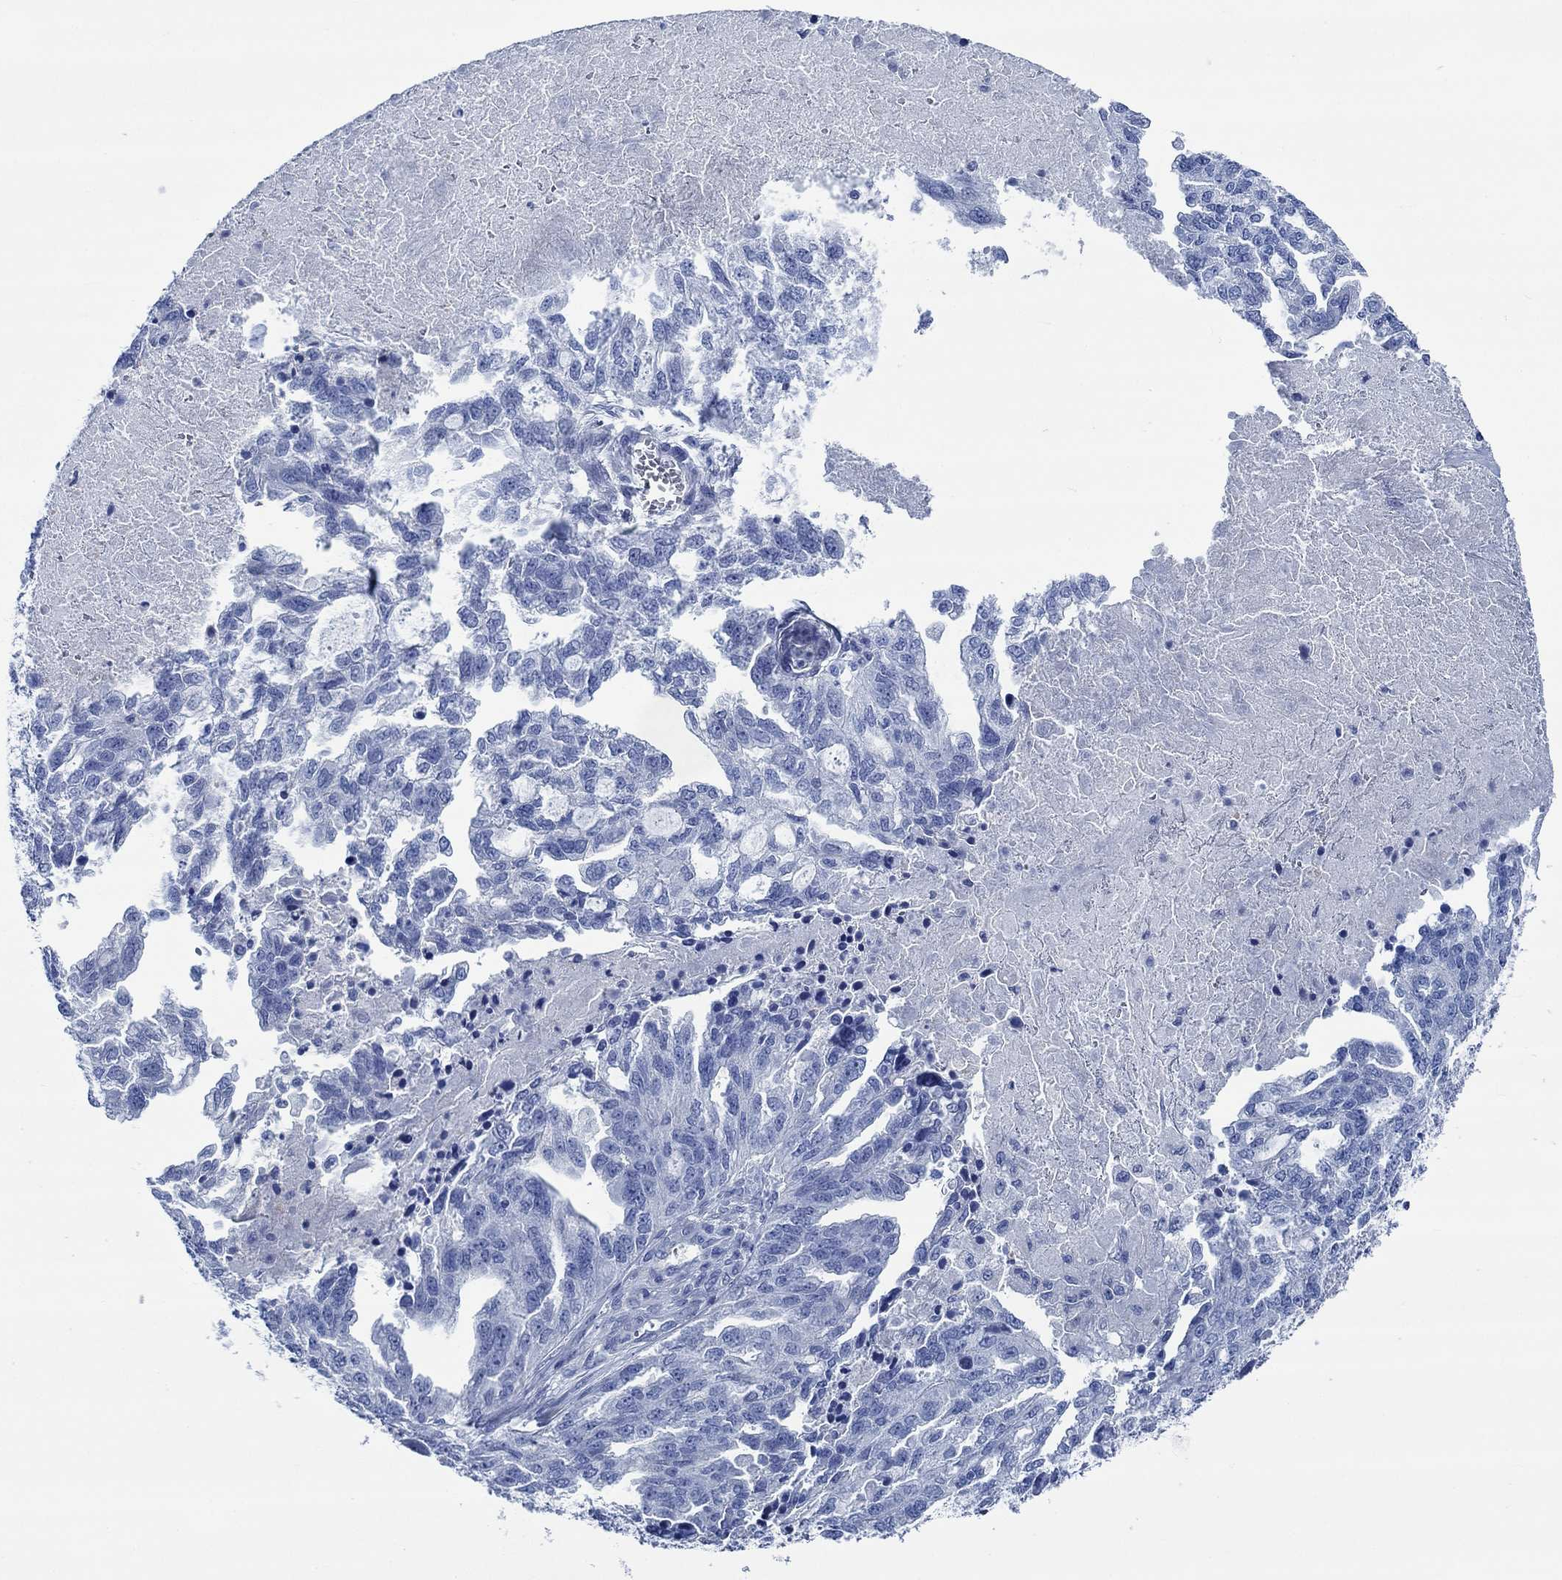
{"staining": {"intensity": "negative", "quantity": "none", "location": "none"}, "tissue": "ovarian cancer", "cell_type": "Tumor cells", "image_type": "cancer", "snomed": [{"axis": "morphology", "description": "Cystadenocarcinoma, serous, NOS"}, {"axis": "topography", "description": "Ovary"}], "caption": "This is an immunohistochemistry histopathology image of ovarian serous cystadenocarcinoma. There is no staining in tumor cells.", "gene": "SVEP1", "patient": {"sex": "female", "age": 51}}